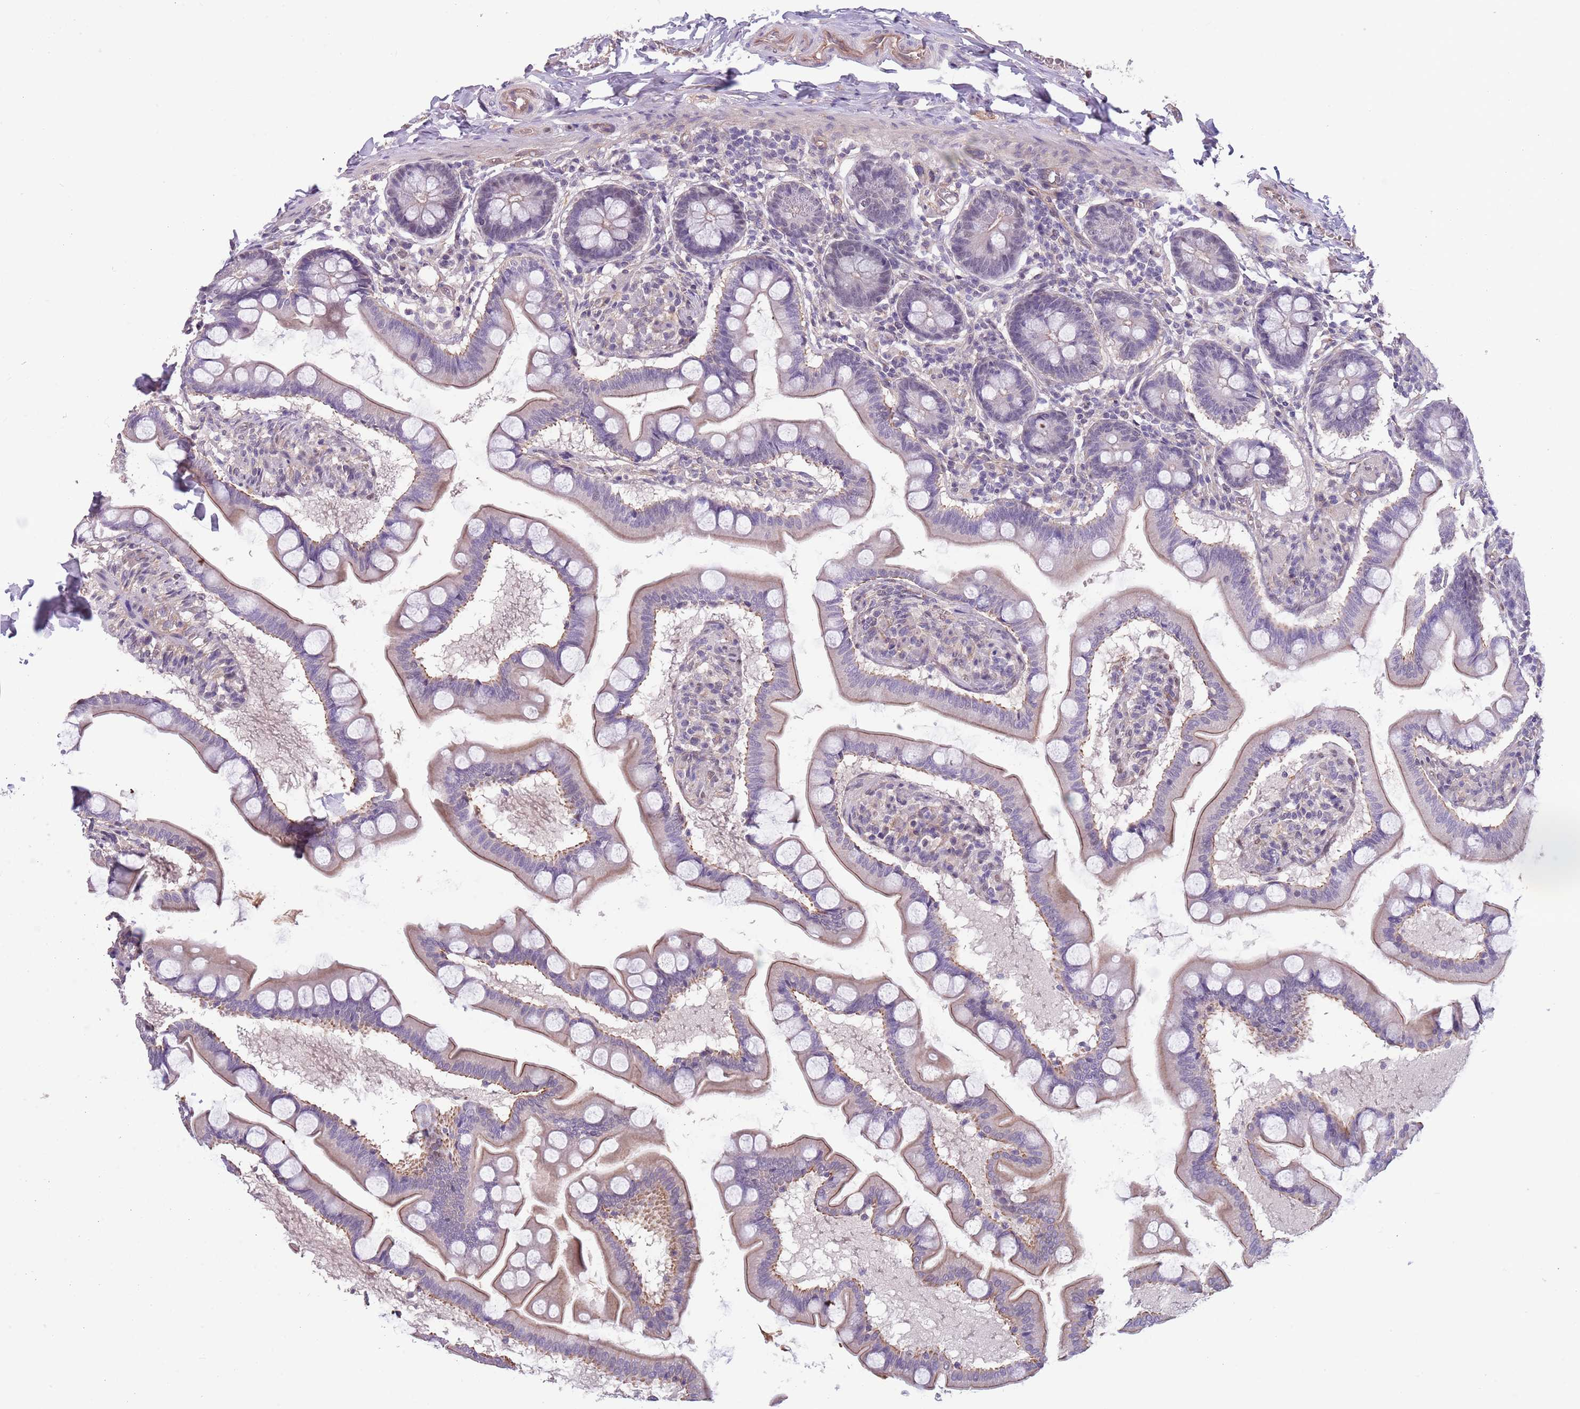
{"staining": {"intensity": "moderate", "quantity": "<25%", "location": "cytoplasmic/membranous"}, "tissue": "small intestine", "cell_type": "Glandular cells", "image_type": "normal", "snomed": [{"axis": "morphology", "description": "Normal tissue, NOS"}, {"axis": "topography", "description": "Small intestine"}], "caption": "Immunohistochemistry (IHC) of unremarkable human small intestine reveals low levels of moderate cytoplasmic/membranous positivity in approximately <25% of glandular cells. (brown staining indicates protein expression, while blue staining denotes nuclei).", "gene": "CREBZF", "patient": {"sex": "male", "age": 41}}